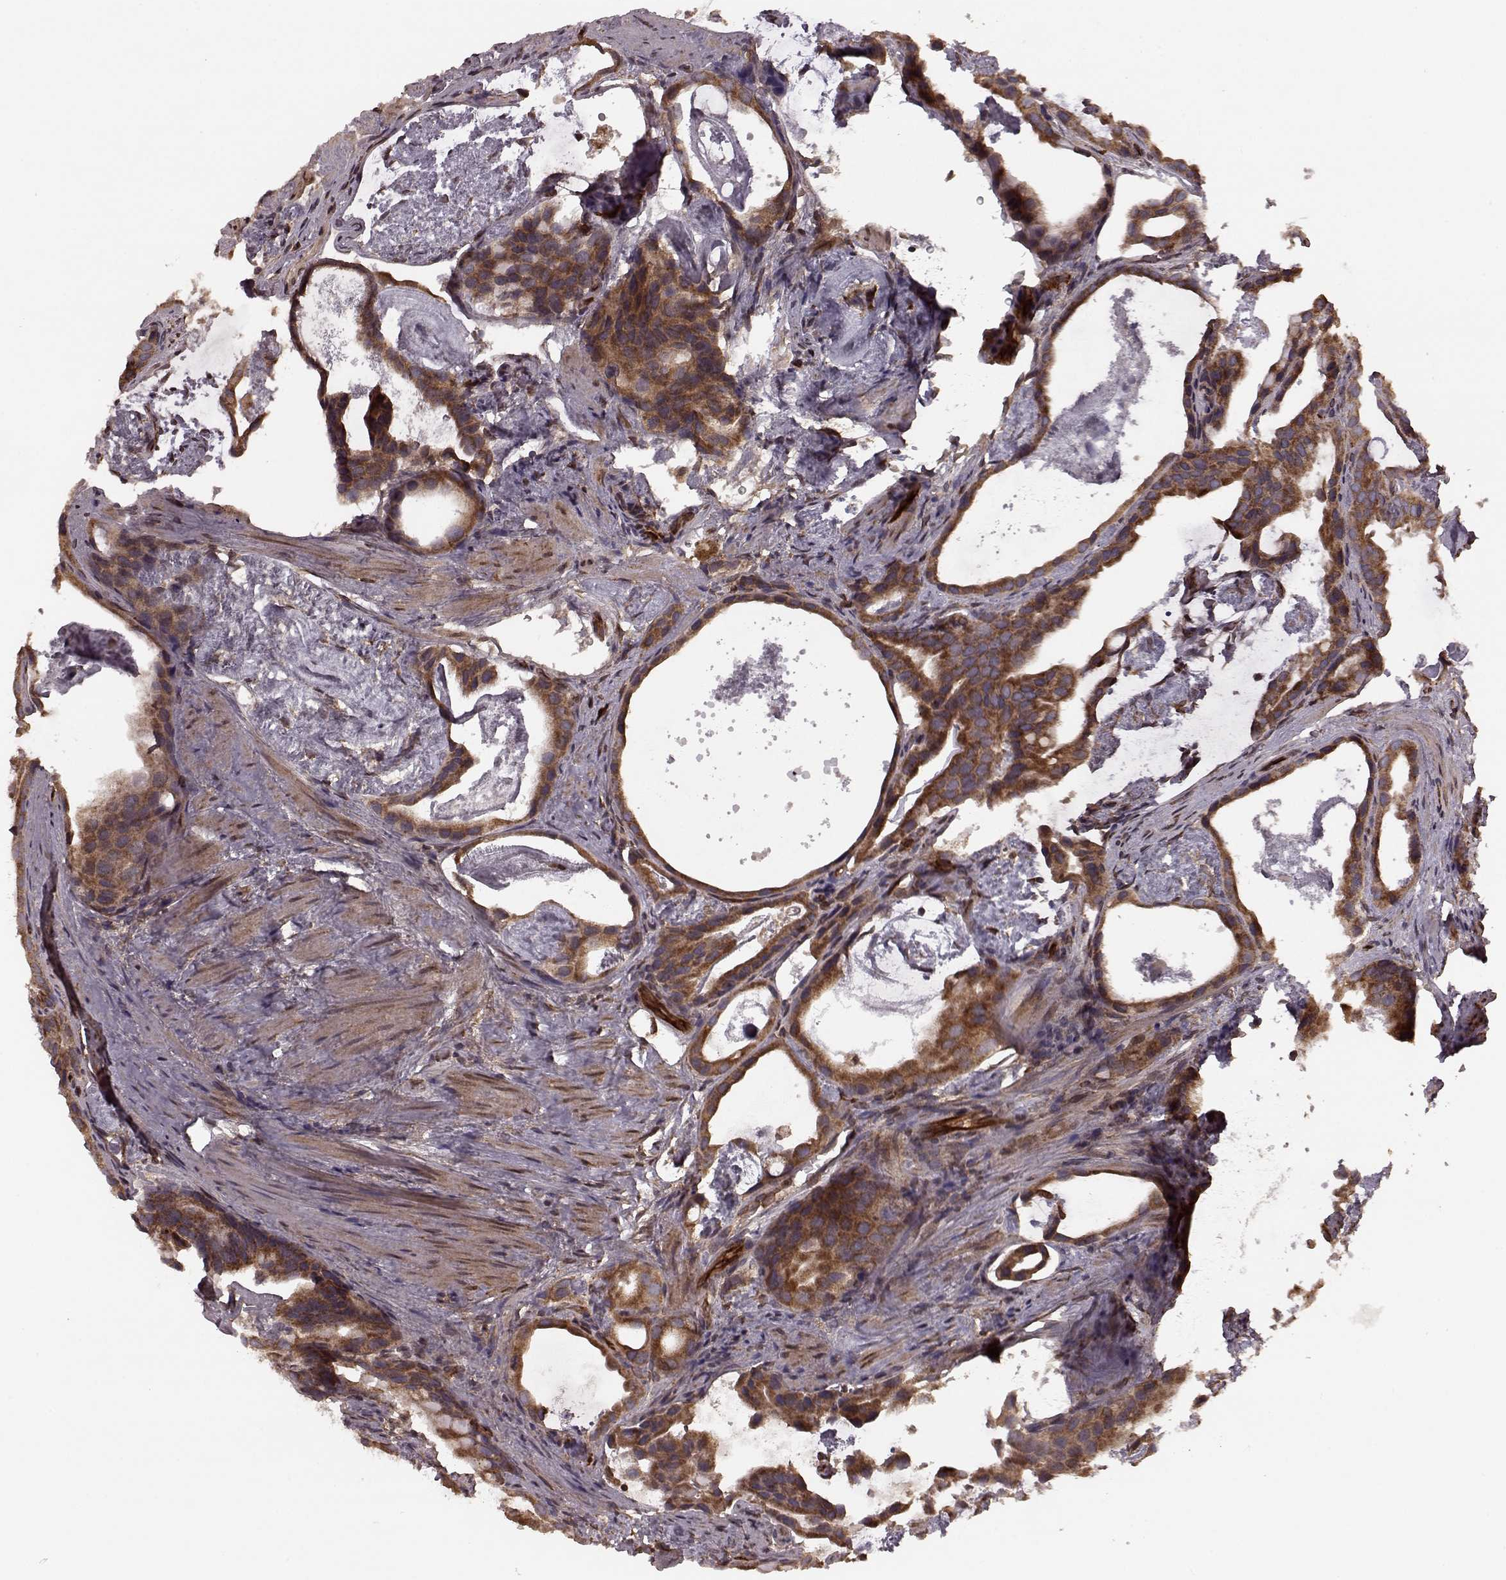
{"staining": {"intensity": "strong", "quantity": ">75%", "location": "cytoplasmic/membranous"}, "tissue": "prostate cancer", "cell_type": "Tumor cells", "image_type": "cancer", "snomed": [{"axis": "morphology", "description": "Adenocarcinoma, Low grade"}, {"axis": "topography", "description": "Prostate and seminal vesicle, NOS"}], "caption": "Prostate cancer (low-grade adenocarcinoma) stained with immunohistochemistry shows strong cytoplasmic/membranous staining in approximately >75% of tumor cells.", "gene": "AGPAT1", "patient": {"sex": "male", "age": 71}}